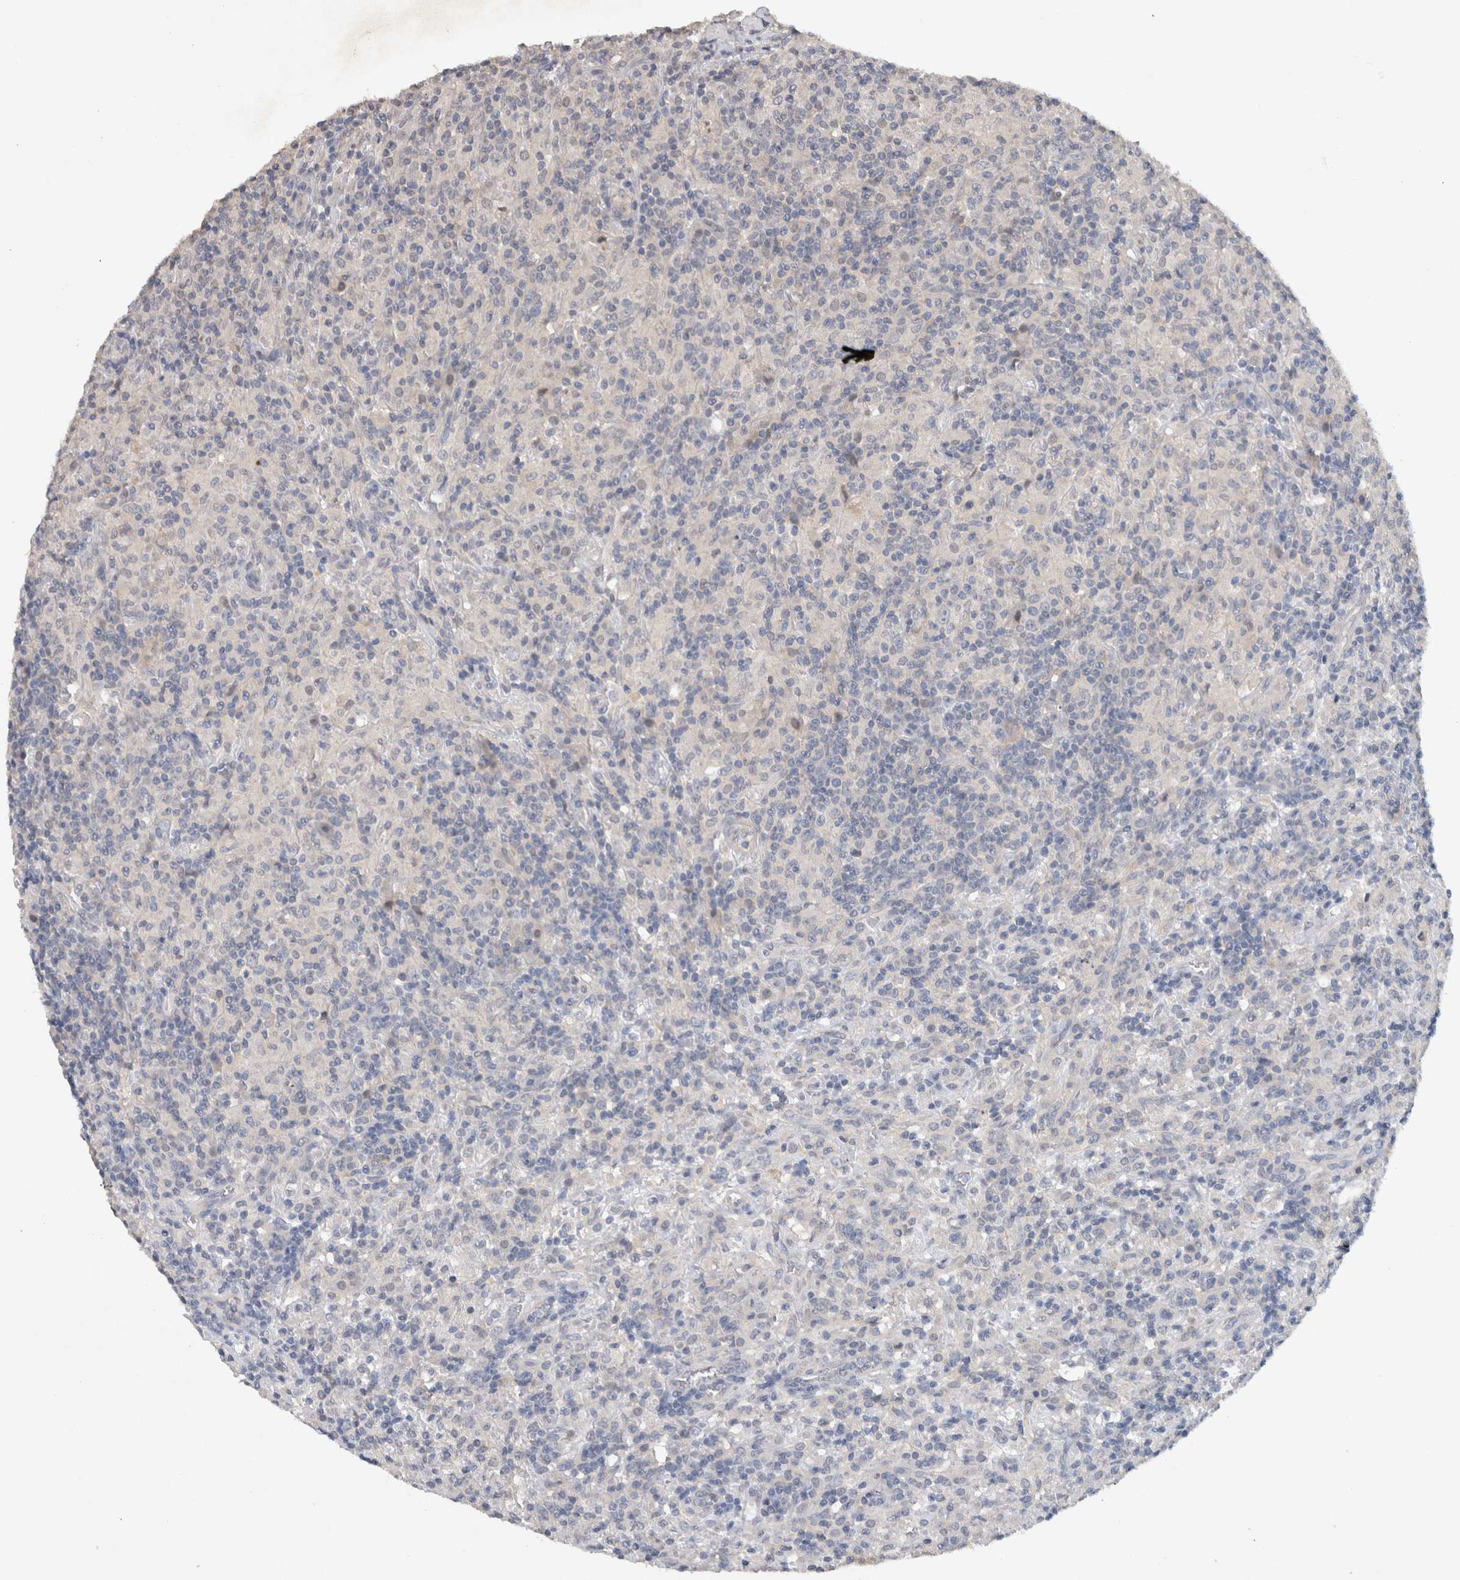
{"staining": {"intensity": "negative", "quantity": "none", "location": "none"}, "tissue": "lymphoma", "cell_type": "Tumor cells", "image_type": "cancer", "snomed": [{"axis": "morphology", "description": "Hodgkin's disease, NOS"}, {"axis": "topography", "description": "Lymph node"}], "caption": "IHC of human Hodgkin's disease shows no expression in tumor cells.", "gene": "HEXD", "patient": {"sex": "male", "age": 70}}